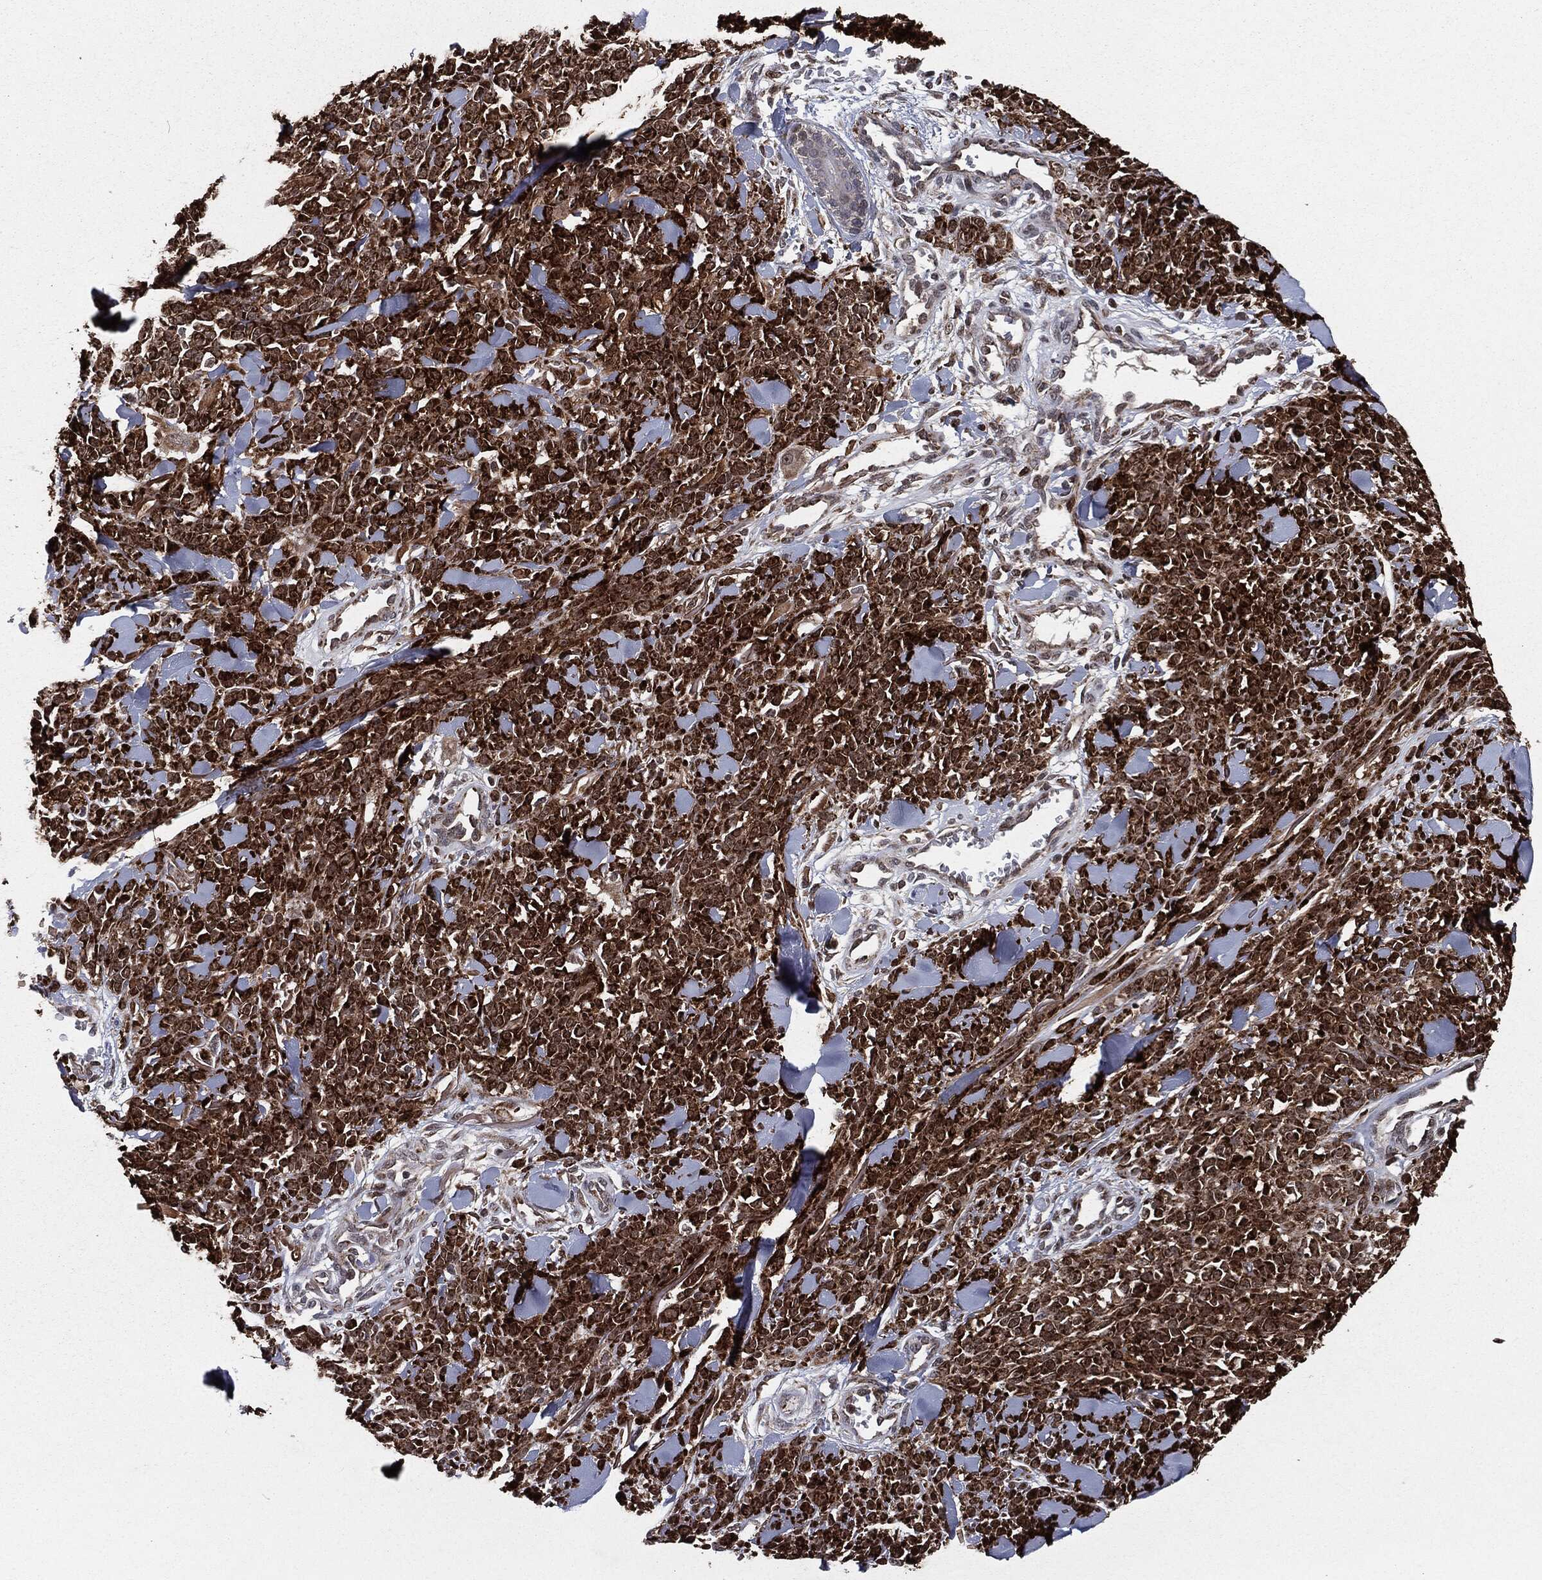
{"staining": {"intensity": "strong", "quantity": ">75%", "location": "cytoplasmic/membranous,nuclear"}, "tissue": "melanoma", "cell_type": "Tumor cells", "image_type": "cancer", "snomed": [{"axis": "morphology", "description": "Malignant melanoma, NOS"}, {"axis": "topography", "description": "Skin"}, {"axis": "topography", "description": "Skin of trunk"}], "caption": "Malignant melanoma was stained to show a protein in brown. There is high levels of strong cytoplasmic/membranous and nuclear staining in approximately >75% of tumor cells. (Brightfield microscopy of DAB IHC at high magnification).", "gene": "CHCHD2", "patient": {"sex": "male", "age": 74}}